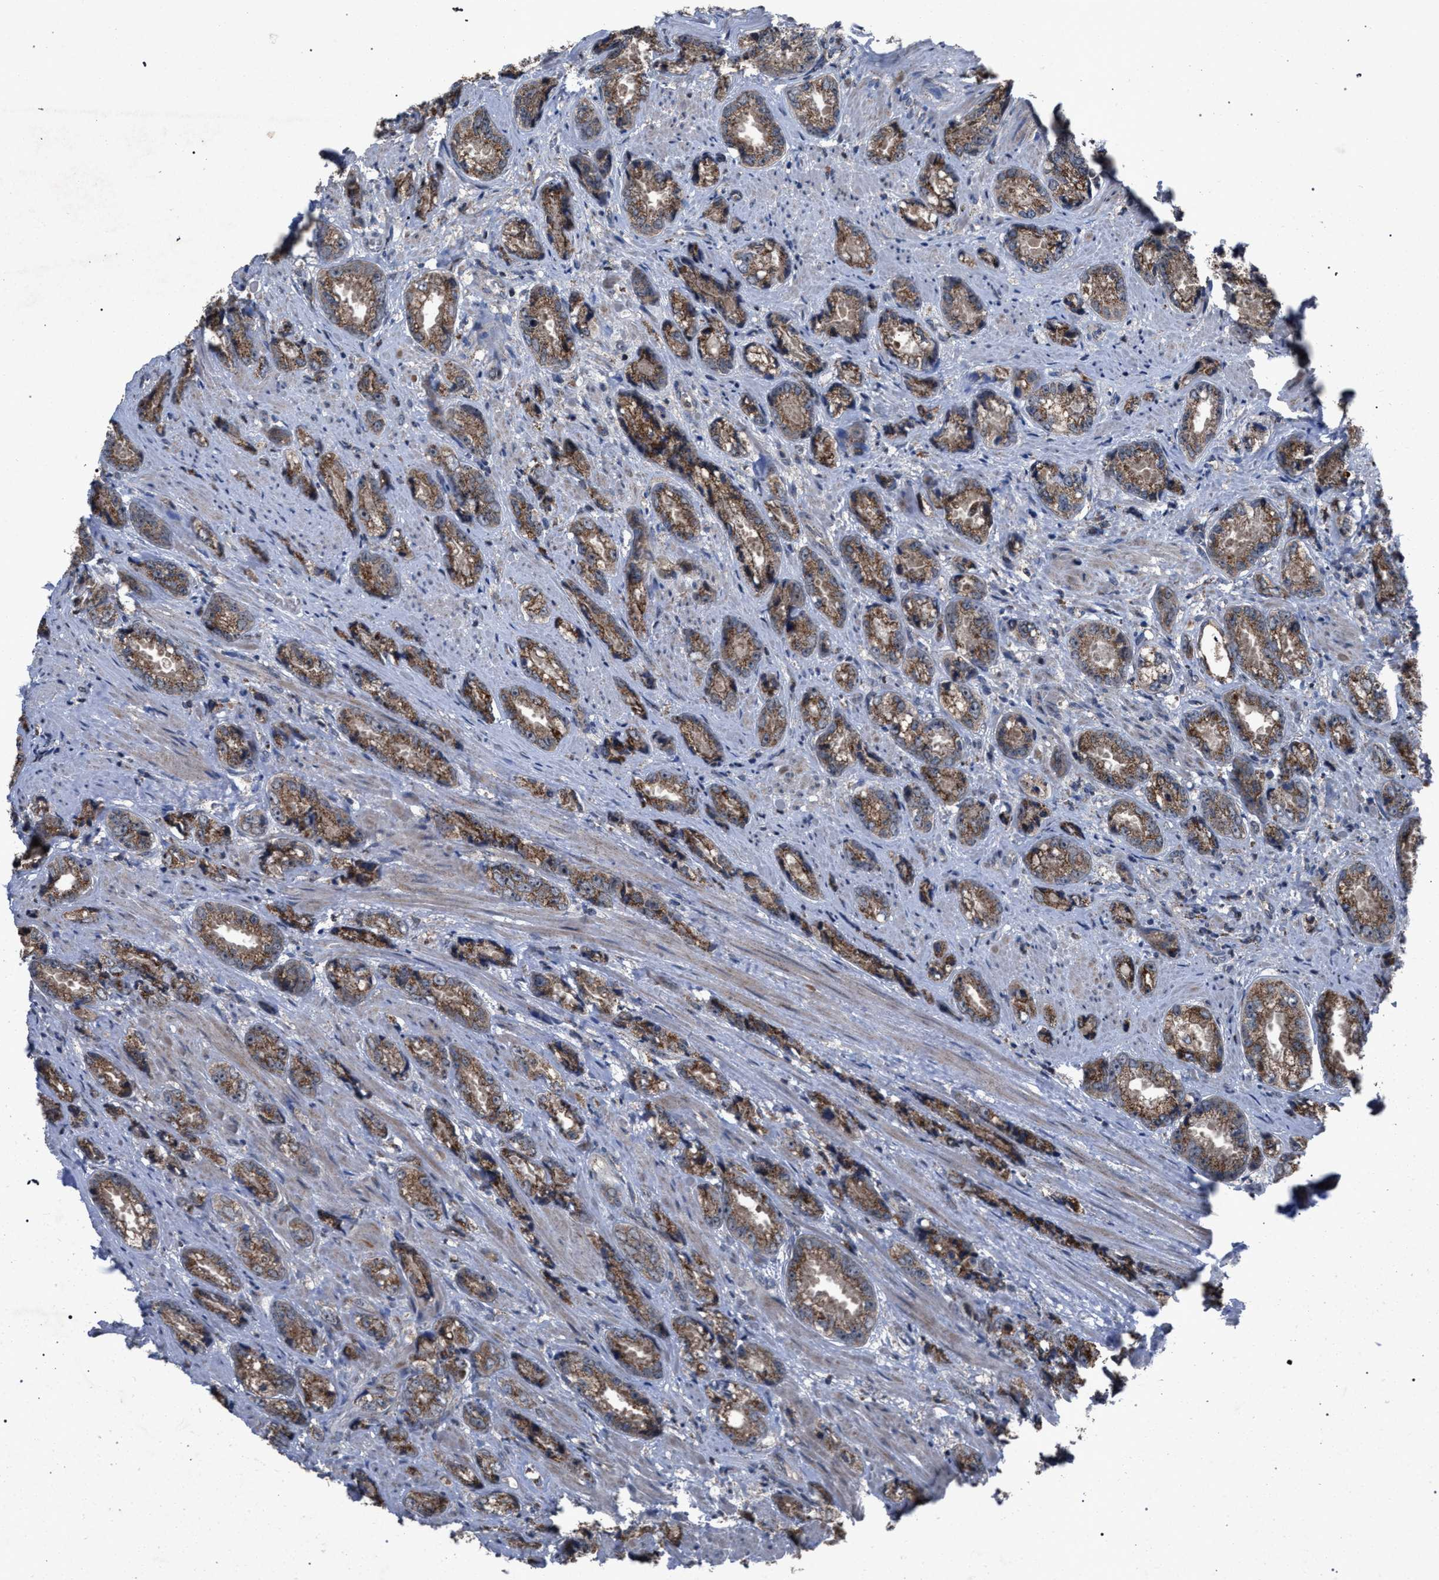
{"staining": {"intensity": "moderate", "quantity": ">75%", "location": "cytoplasmic/membranous"}, "tissue": "prostate cancer", "cell_type": "Tumor cells", "image_type": "cancer", "snomed": [{"axis": "morphology", "description": "Adenocarcinoma, High grade"}, {"axis": "topography", "description": "Prostate"}], "caption": "Protein expression analysis of human high-grade adenocarcinoma (prostate) reveals moderate cytoplasmic/membranous positivity in approximately >75% of tumor cells. The staining was performed using DAB, with brown indicating positive protein expression. Nuclei are stained blue with hematoxylin.", "gene": "HSD17B4", "patient": {"sex": "male", "age": 61}}